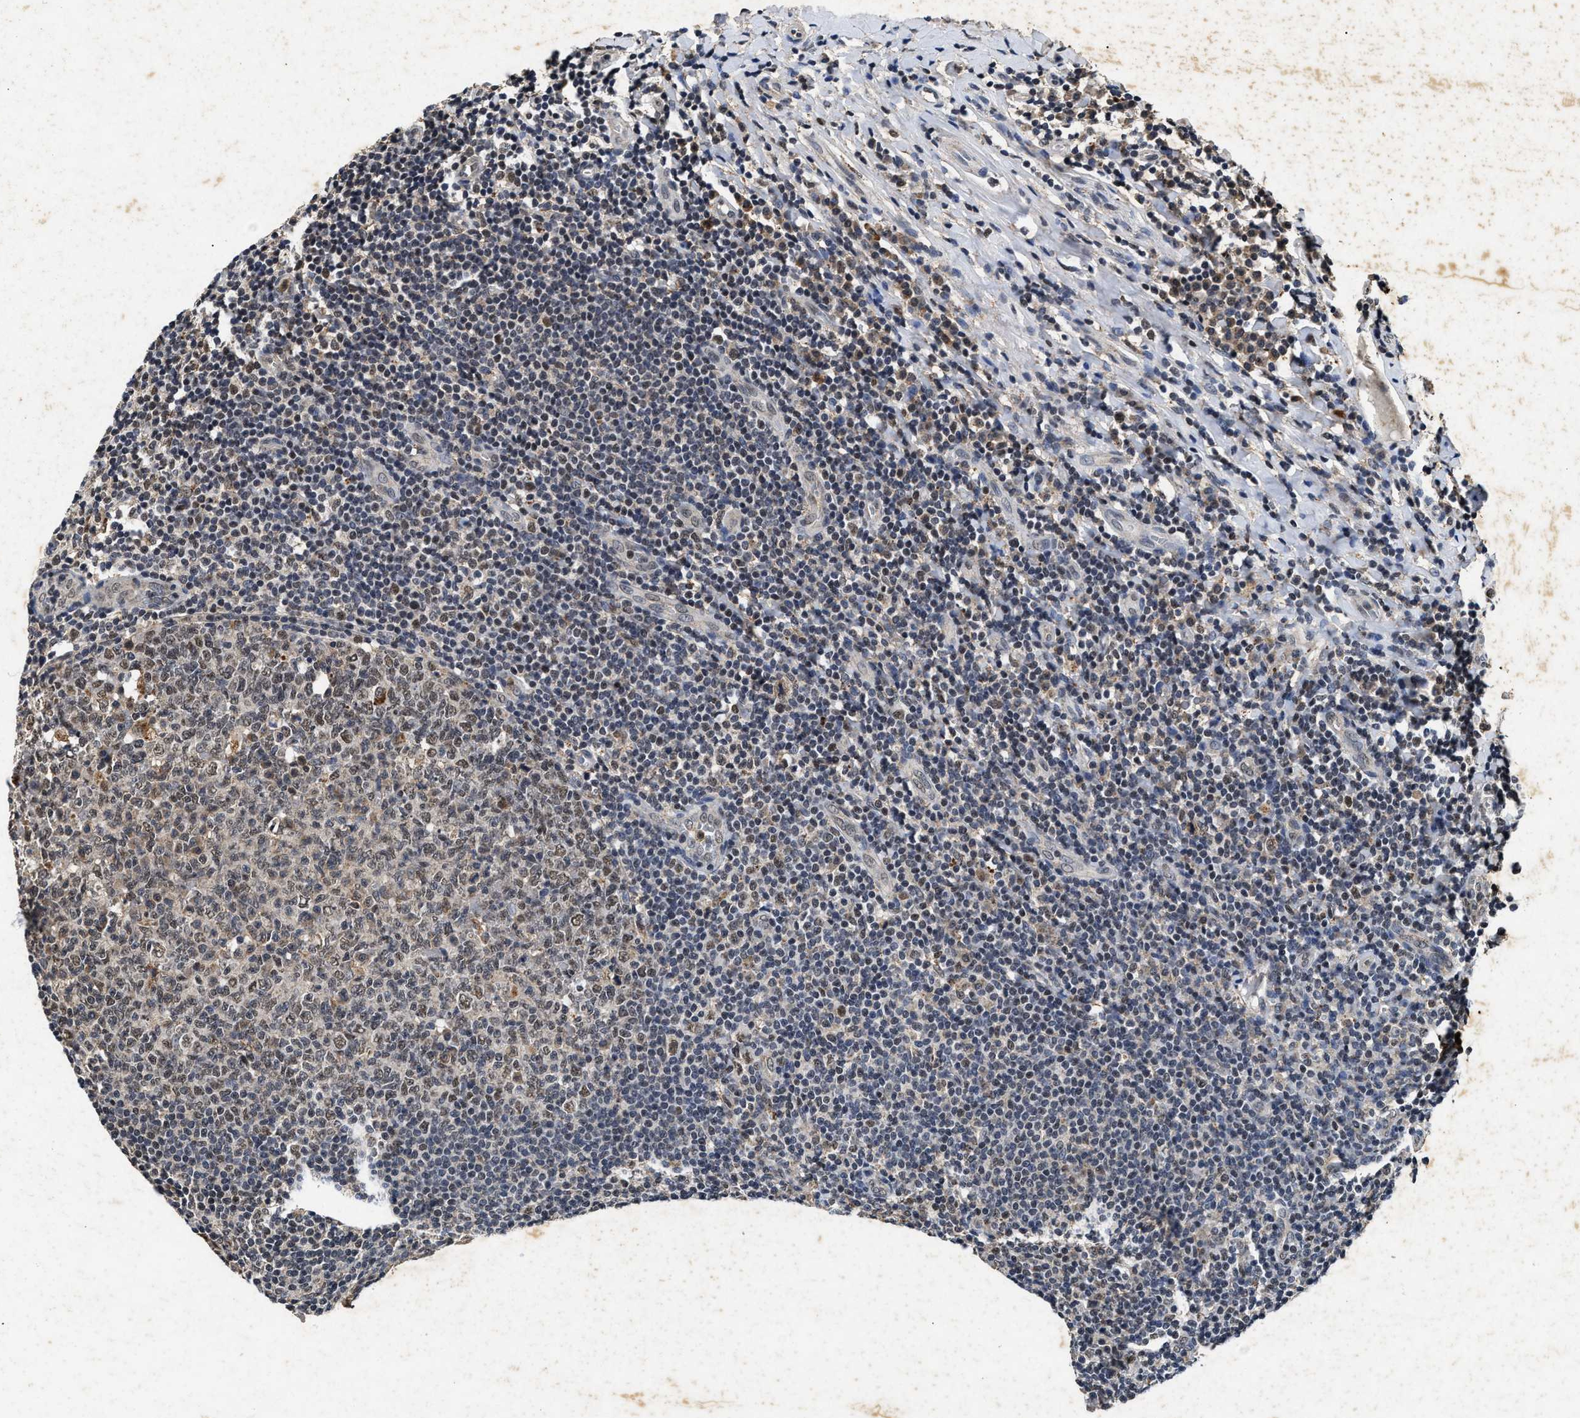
{"staining": {"intensity": "weak", "quantity": ">75%", "location": "nuclear"}, "tissue": "tonsil", "cell_type": "Germinal center cells", "image_type": "normal", "snomed": [{"axis": "morphology", "description": "Normal tissue, NOS"}, {"axis": "topography", "description": "Tonsil"}], "caption": "DAB immunohistochemical staining of normal tonsil demonstrates weak nuclear protein staining in approximately >75% of germinal center cells. (DAB (3,3'-diaminobenzidine) IHC, brown staining for protein, blue staining for nuclei).", "gene": "ACOX1", "patient": {"sex": "male", "age": 31}}